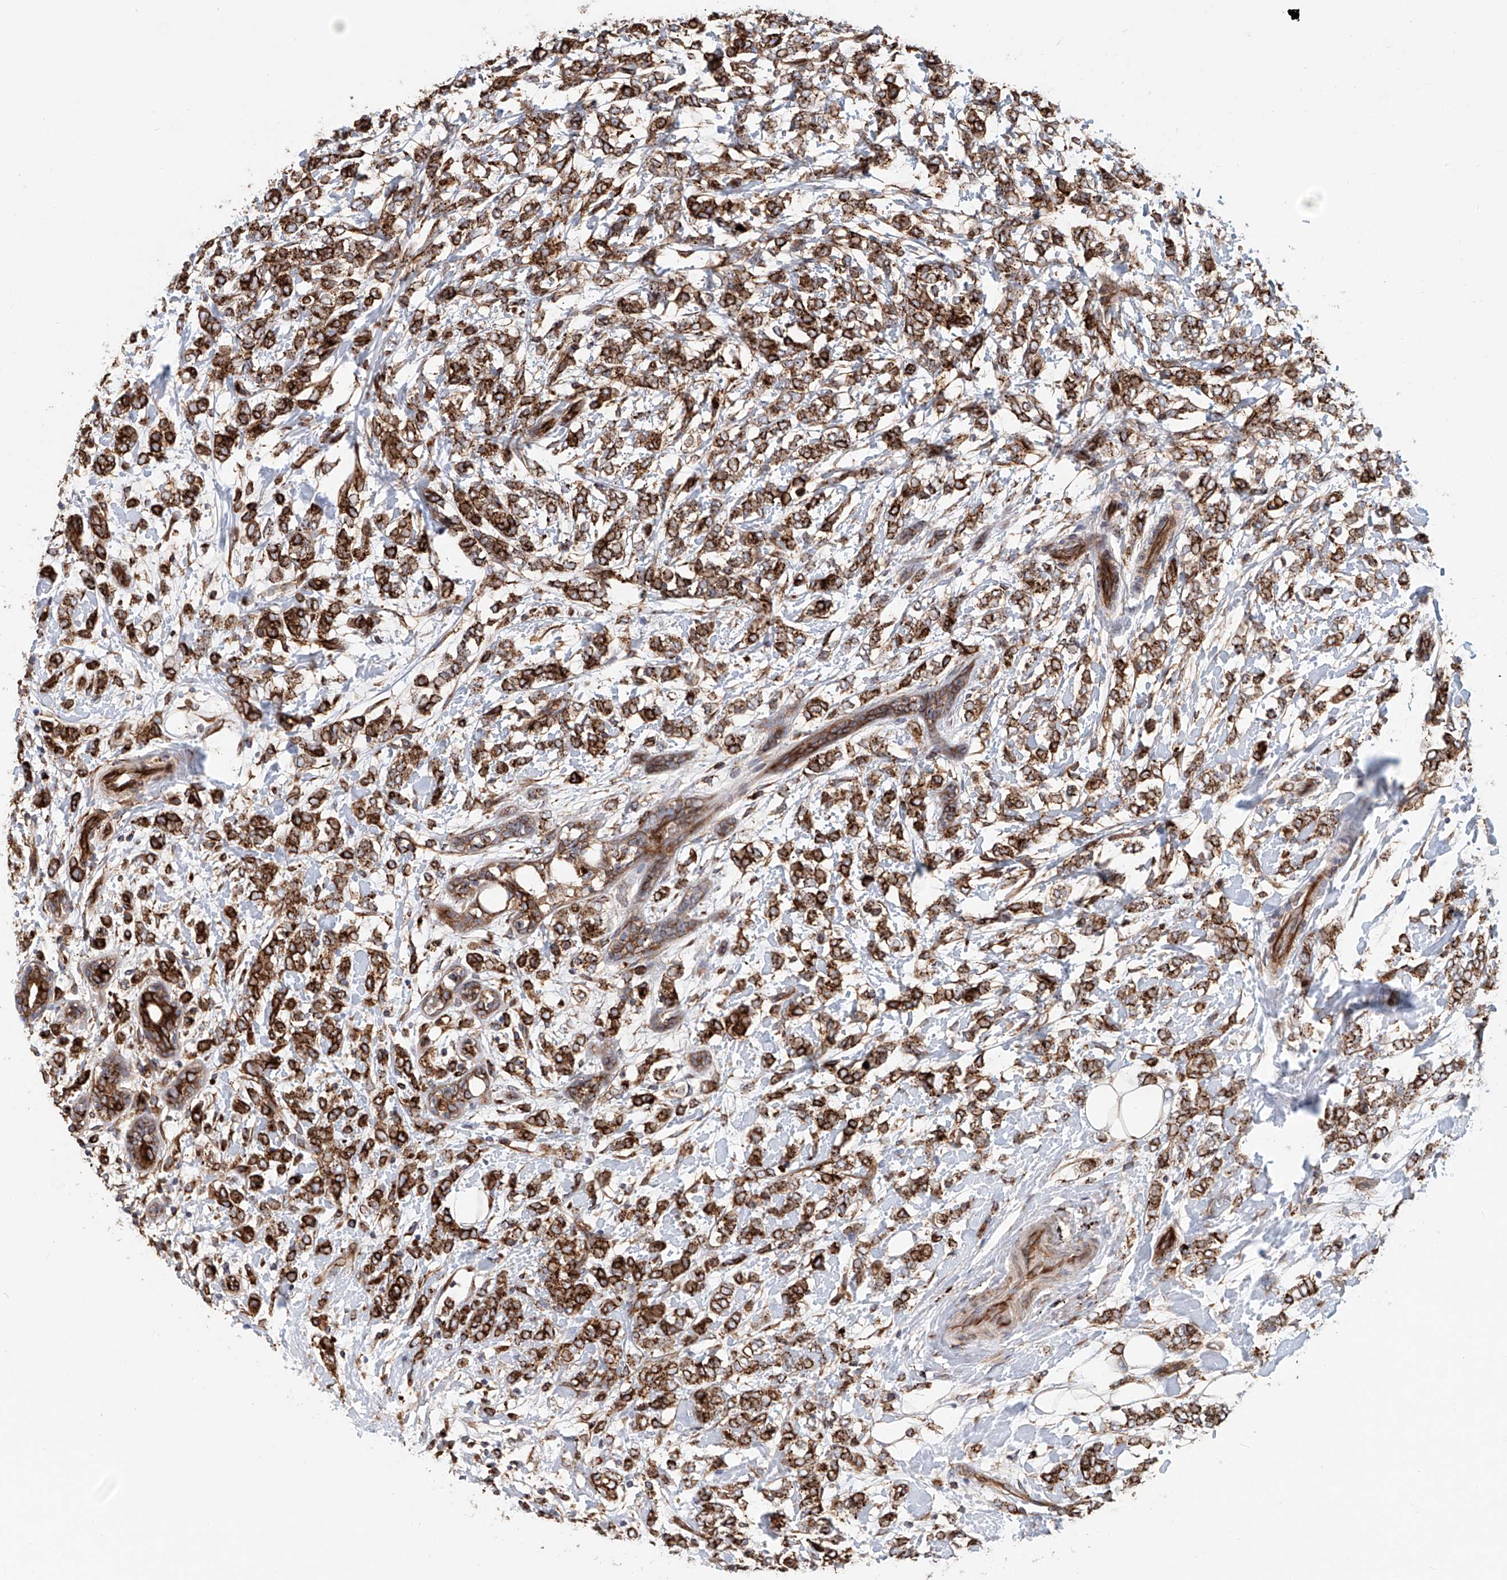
{"staining": {"intensity": "strong", "quantity": ">75%", "location": "cytoplasmic/membranous"}, "tissue": "breast cancer", "cell_type": "Tumor cells", "image_type": "cancer", "snomed": [{"axis": "morphology", "description": "Normal tissue, NOS"}, {"axis": "morphology", "description": "Lobular carcinoma"}, {"axis": "topography", "description": "Breast"}], "caption": "Breast lobular carcinoma tissue exhibits strong cytoplasmic/membranous expression in about >75% of tumor cells The protein is shown in brown color, while the nuclei are stained blue.", "gene": "HGSNAT", "patient": {"sex": "female", "age": 47}}